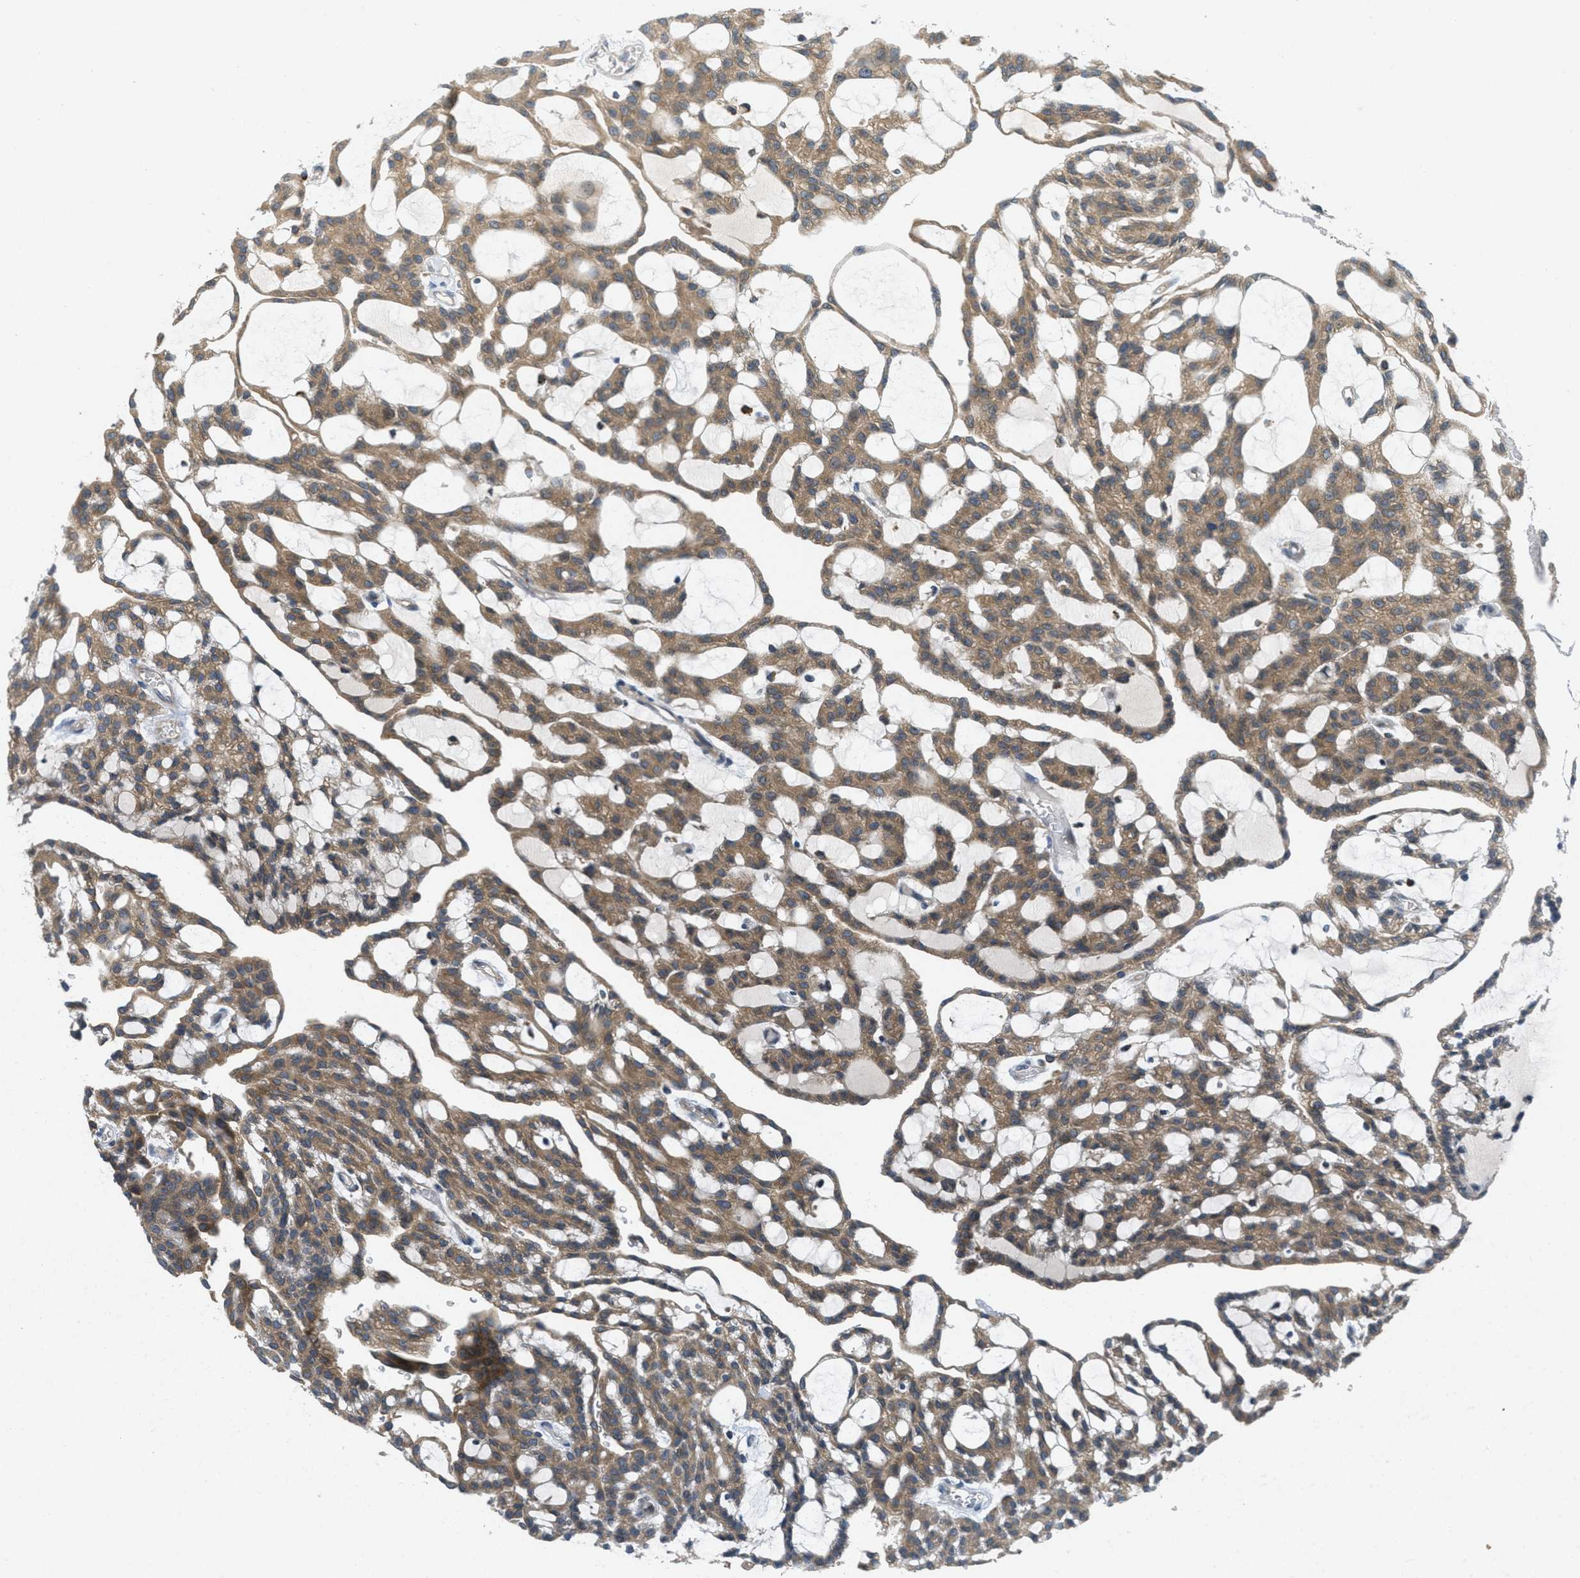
{"staining": {"intensity": "moderate", "quantity": ">75%", "location": "cytoplasmic/membranous"}, "tissue": "renal cancer", "cell_type": "Tumor cells", "image_type": "cancer", "snomed": [{"axis": "morphology", "description": "Adenocarcinoma, NOS"}, {"axis": "topography", "description": "Kidney"}], "caption": "Immunohistochemistry (IHC) staining of adenocarcinoma (renal), which exhibits medium levels of moderate cytoplasmic/membranous positivity in about >75% of tumor cells indicating moderate cytoplasmic/membranous protein positivity. The staining was performed using DAB (3,3'-diaminobenzidine) (brown) for protein detection and nuclei were counterstained in hematoxylin (blue).", "gene": "SIGMAR1", "patient": {"sex": "male", "age": 63}}